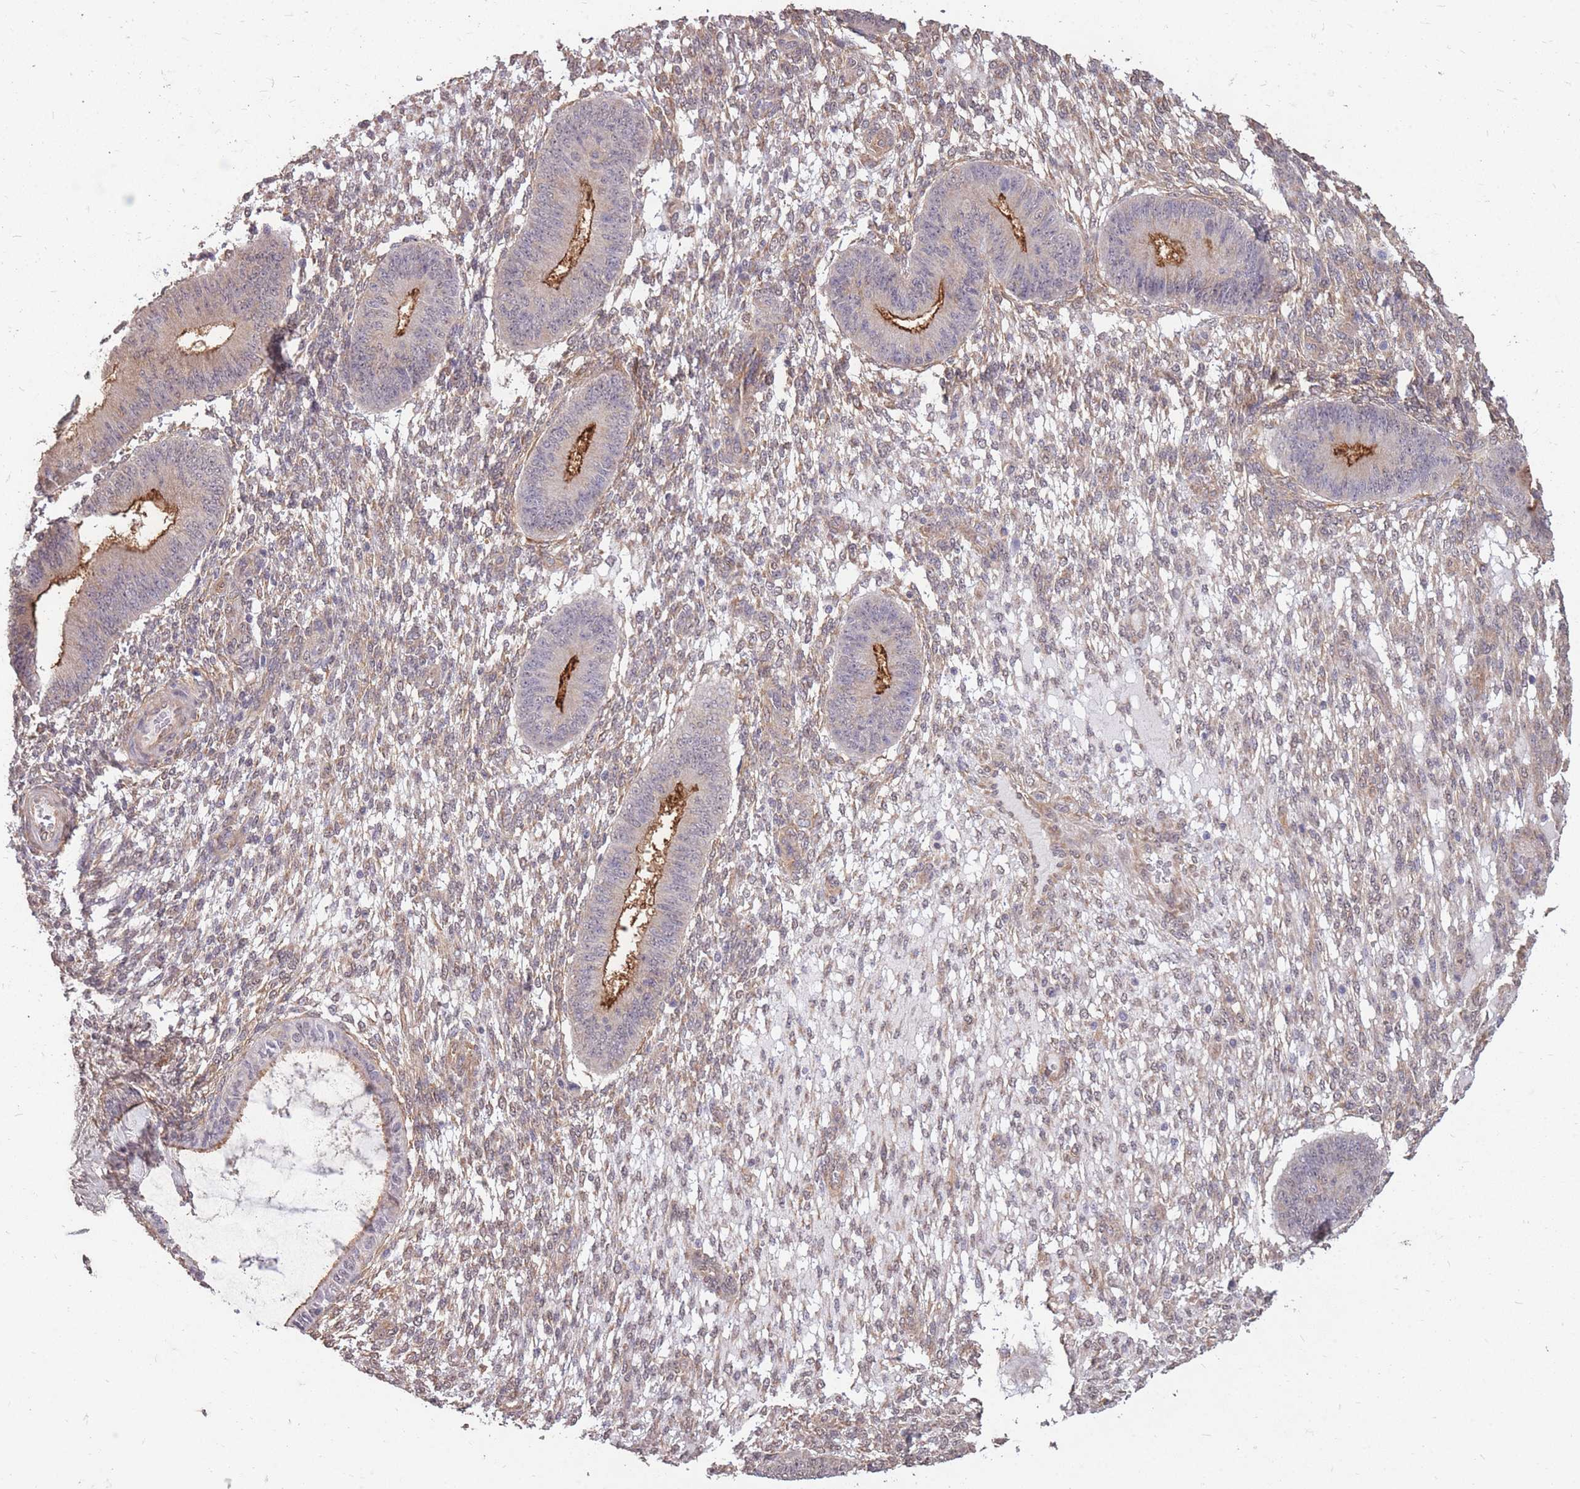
{"staining": {"intensity": "weak", "quantity": "25%-75%", "location": "cytoplasmic/membranous"}, "tissue": "endometrium", "cell_type": "Cells in endometrial stroma", "image_type": "normal", "snomed": [{"axis": "morphology", "description": "Normal tissue, NOS"}, {"axis": "topography", "description": "Endometrium"}], "caption": "Cells in endometrial stroma display weak cytoplasmic/membranous positivity in approximately 25%-75% of cells in benign endometrium. (DAB (3,3'-diaminobenzidine) IHC with brightfield microscopy, high magnification).", "gene": "DYNC1LI2", "patient": {"sex": "female", "age": 49}}